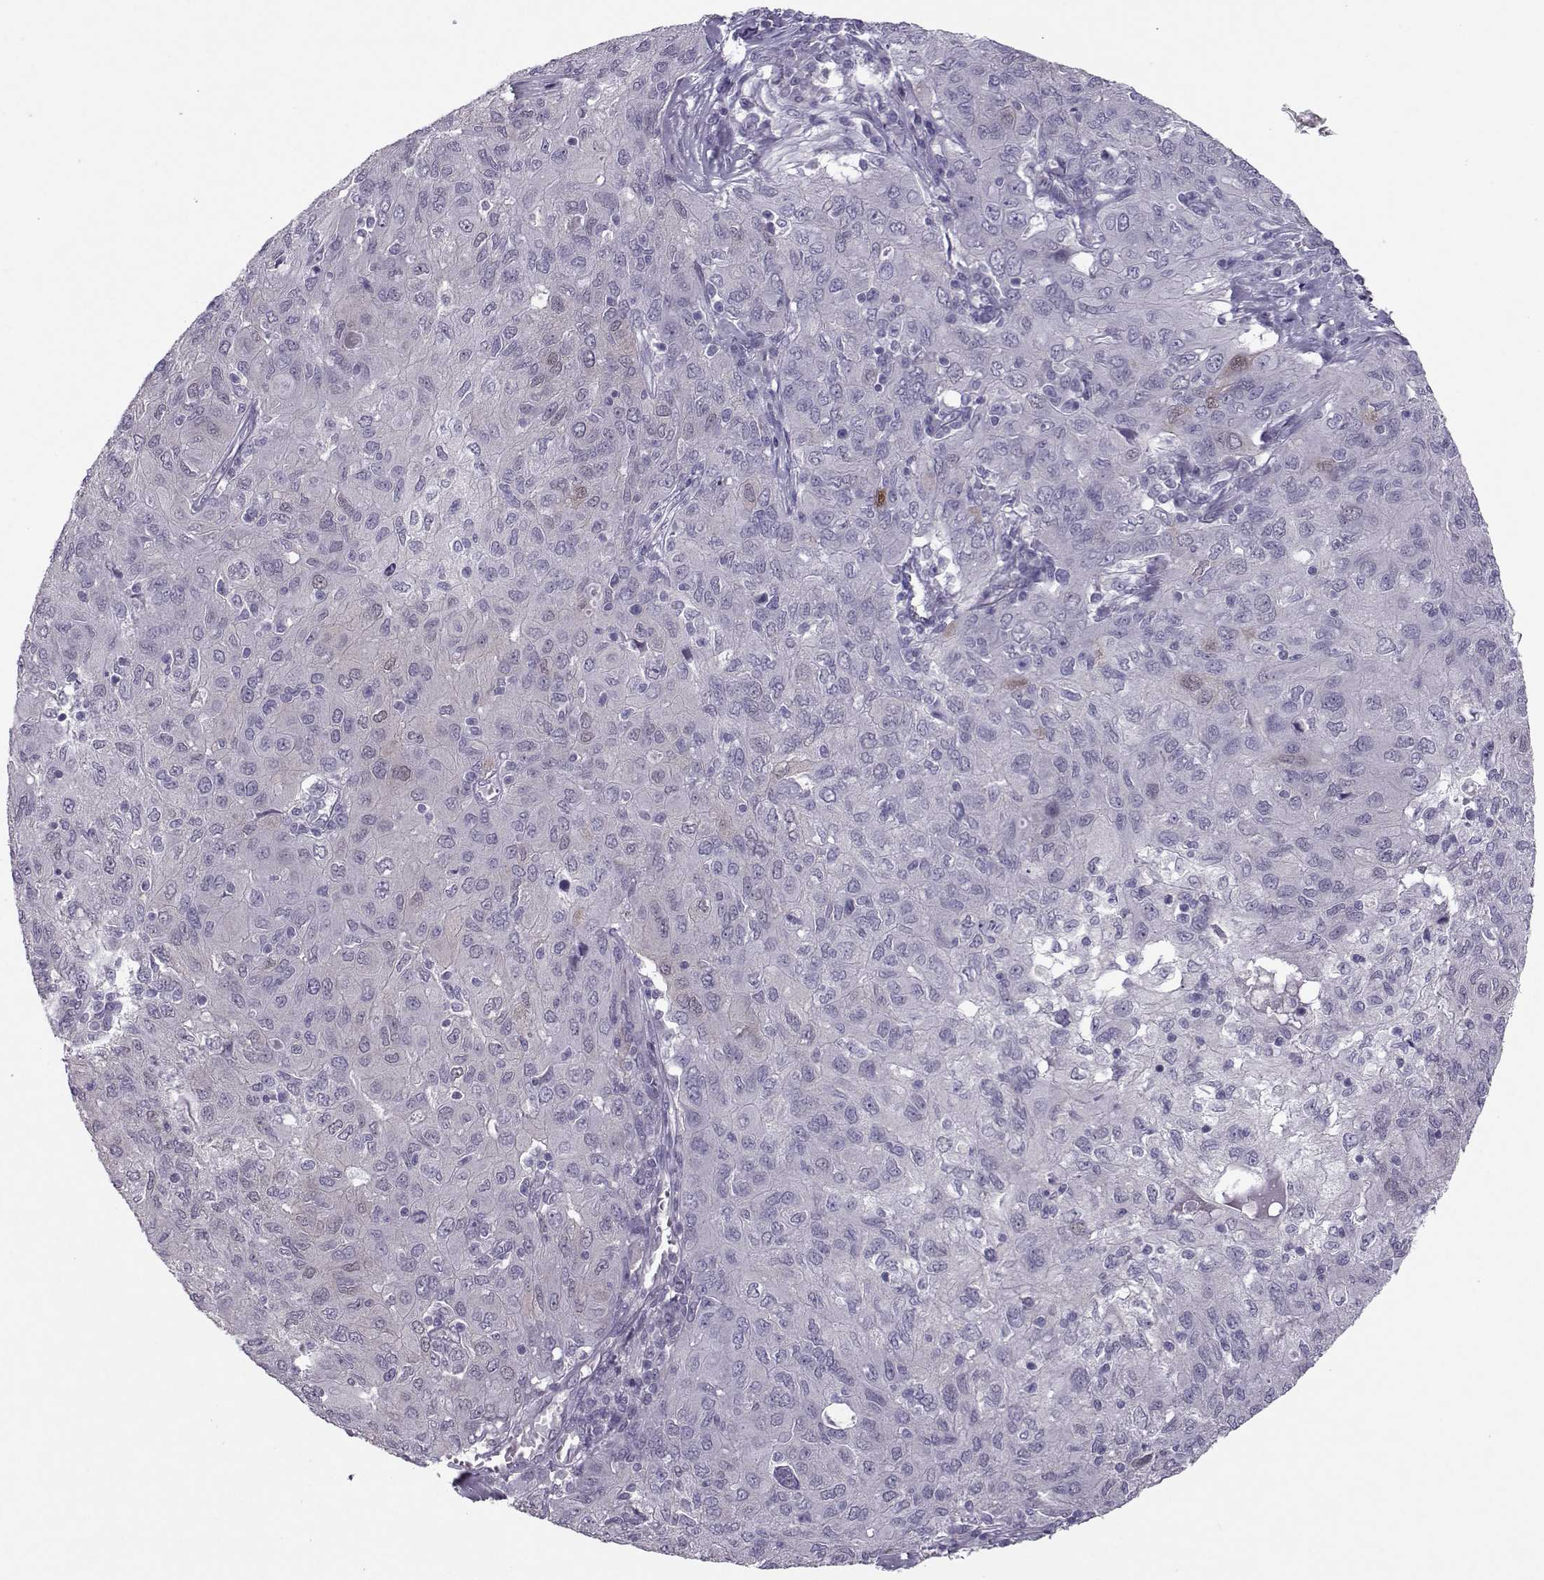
{"staining": {"intensity": "negative", "quantity": "none", "location": "none"}, "tissue": "ovarian cancer", "cell_type": "Tumor cells", "image_type": "cancer", "snomed": [{"axis": "morphology", "description": "Carcinoma, endometroid"}, {"axis": "topography", "description": "Ovary"}], "caption": "Tumor cells are negative for protein expression in human ovarian cancer.", "gene": "ASRGL1", "patient": {"sex": "female", "age": 50}}